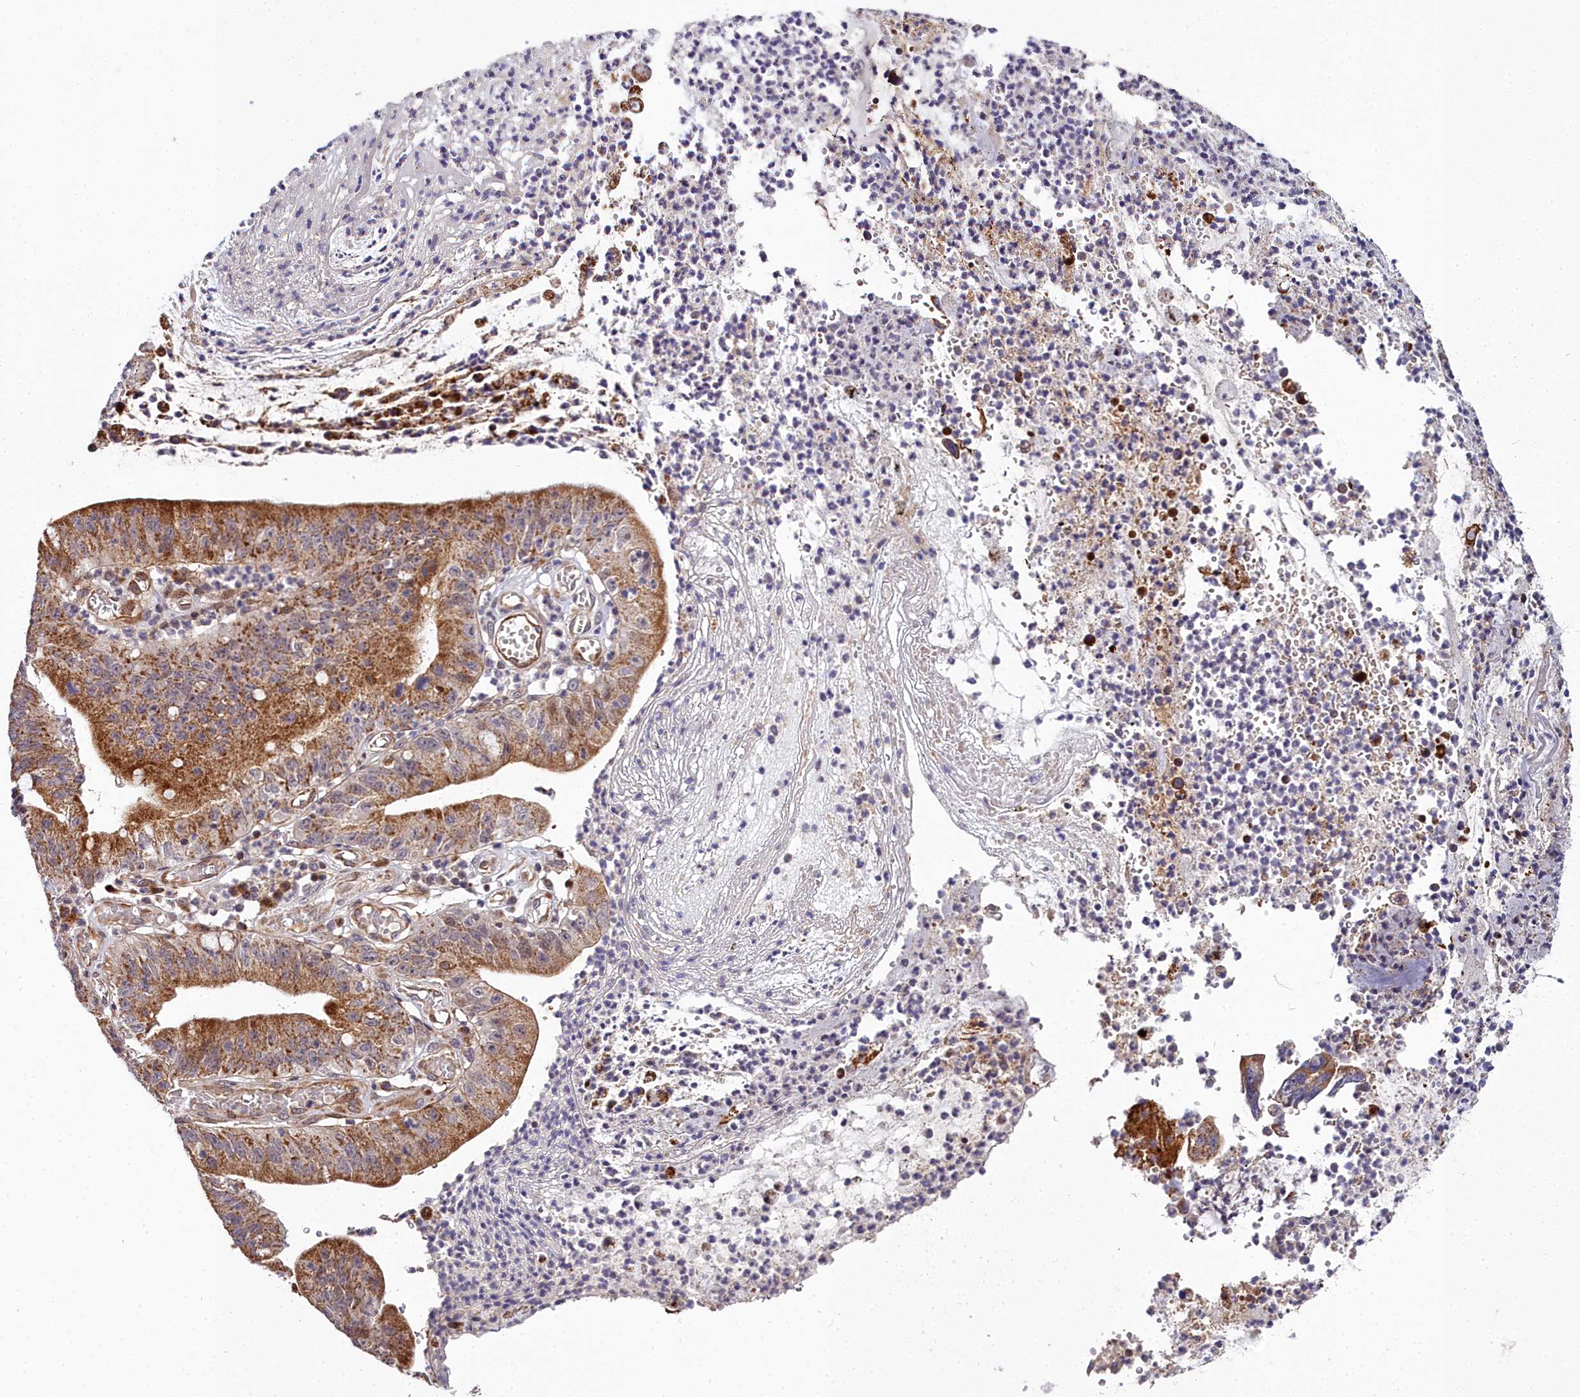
{"staining": {"intensity": "moderate", "quantity": ">75%", "location": "cytoplasmic/membranous"}, "tissue": "stomach cancer", "cell_type": "Tumor cells", "image_type": "cancer", "snomed": [{"axis": "morphology", "description": "Adenocarcinoma, NOS"}, {"axis": "topography", "description": "Stomach"}], "caption": "Immunohistochemistry of stomach cancer exhibits medium levels of moderate cytoplasmic/membranous expression in about >75% of tumor cells.", "gene": "MRPS11", "patient": {"sex": "male", "age": 59}}